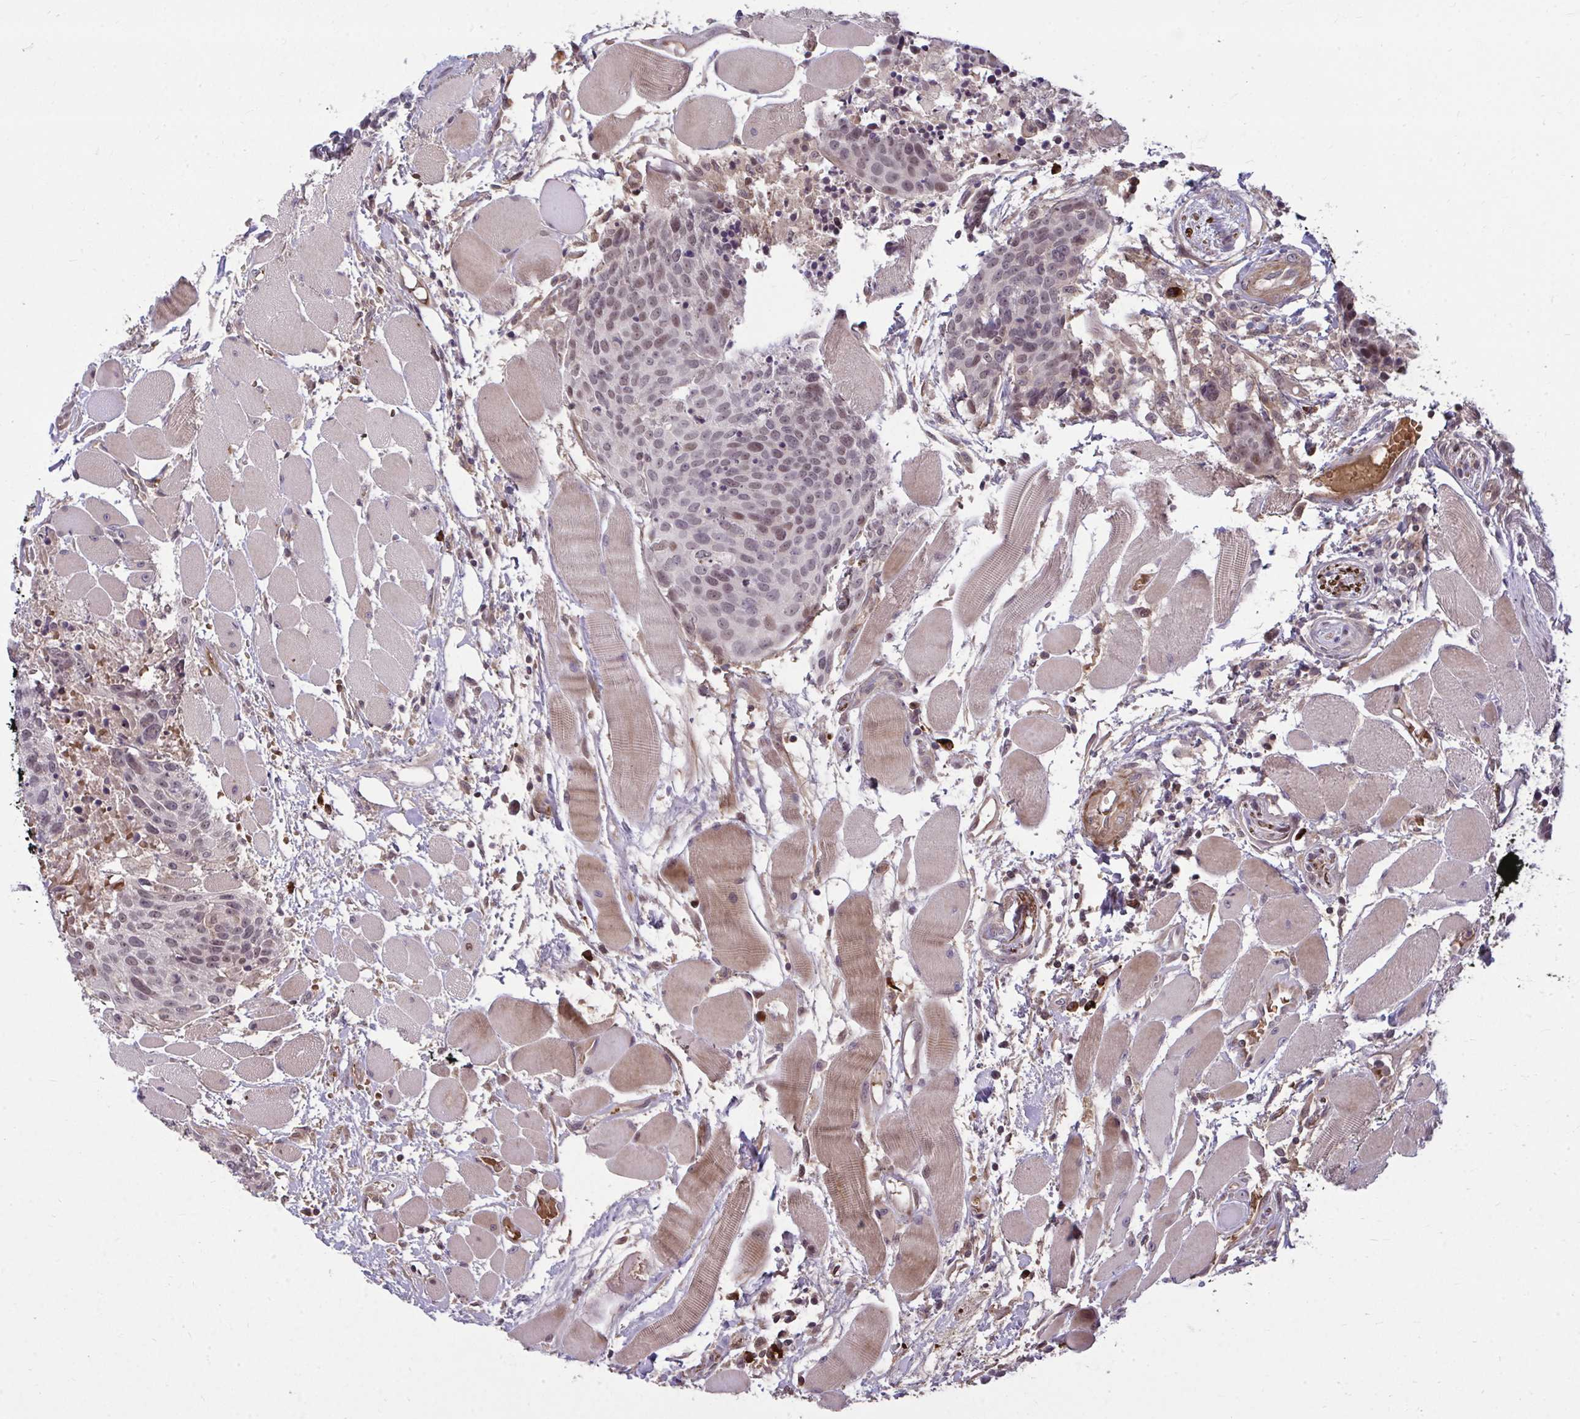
{"staining": {"intensity": "moderate", "quantity": "25%-75%", "location": "nuclear"}, "tissue": "head and neck cancer", "cell_type": "Tumor cells", "image_type": "cancer", "snomed": [{"axis": "morphology", "description": "Squamous cell carcinoma, NOS"}, {"axis": "topography", "description": "Oral tissue"}, {"axis": "topography", "description": "Head-Neck"}], "caption": "IHC (DAB) staining of human squamous cell carcinoma (head and neck) demonstrates moderate nuclear protein staining in approximately 25%-75% of tumor cells. (DAB (3,3'-diaminobenzidine) IHC, brown staining for protein, blue staining for nuclei).", "gene": "ZSCAN9", "patient": {"sex": "male", "age": 64}}